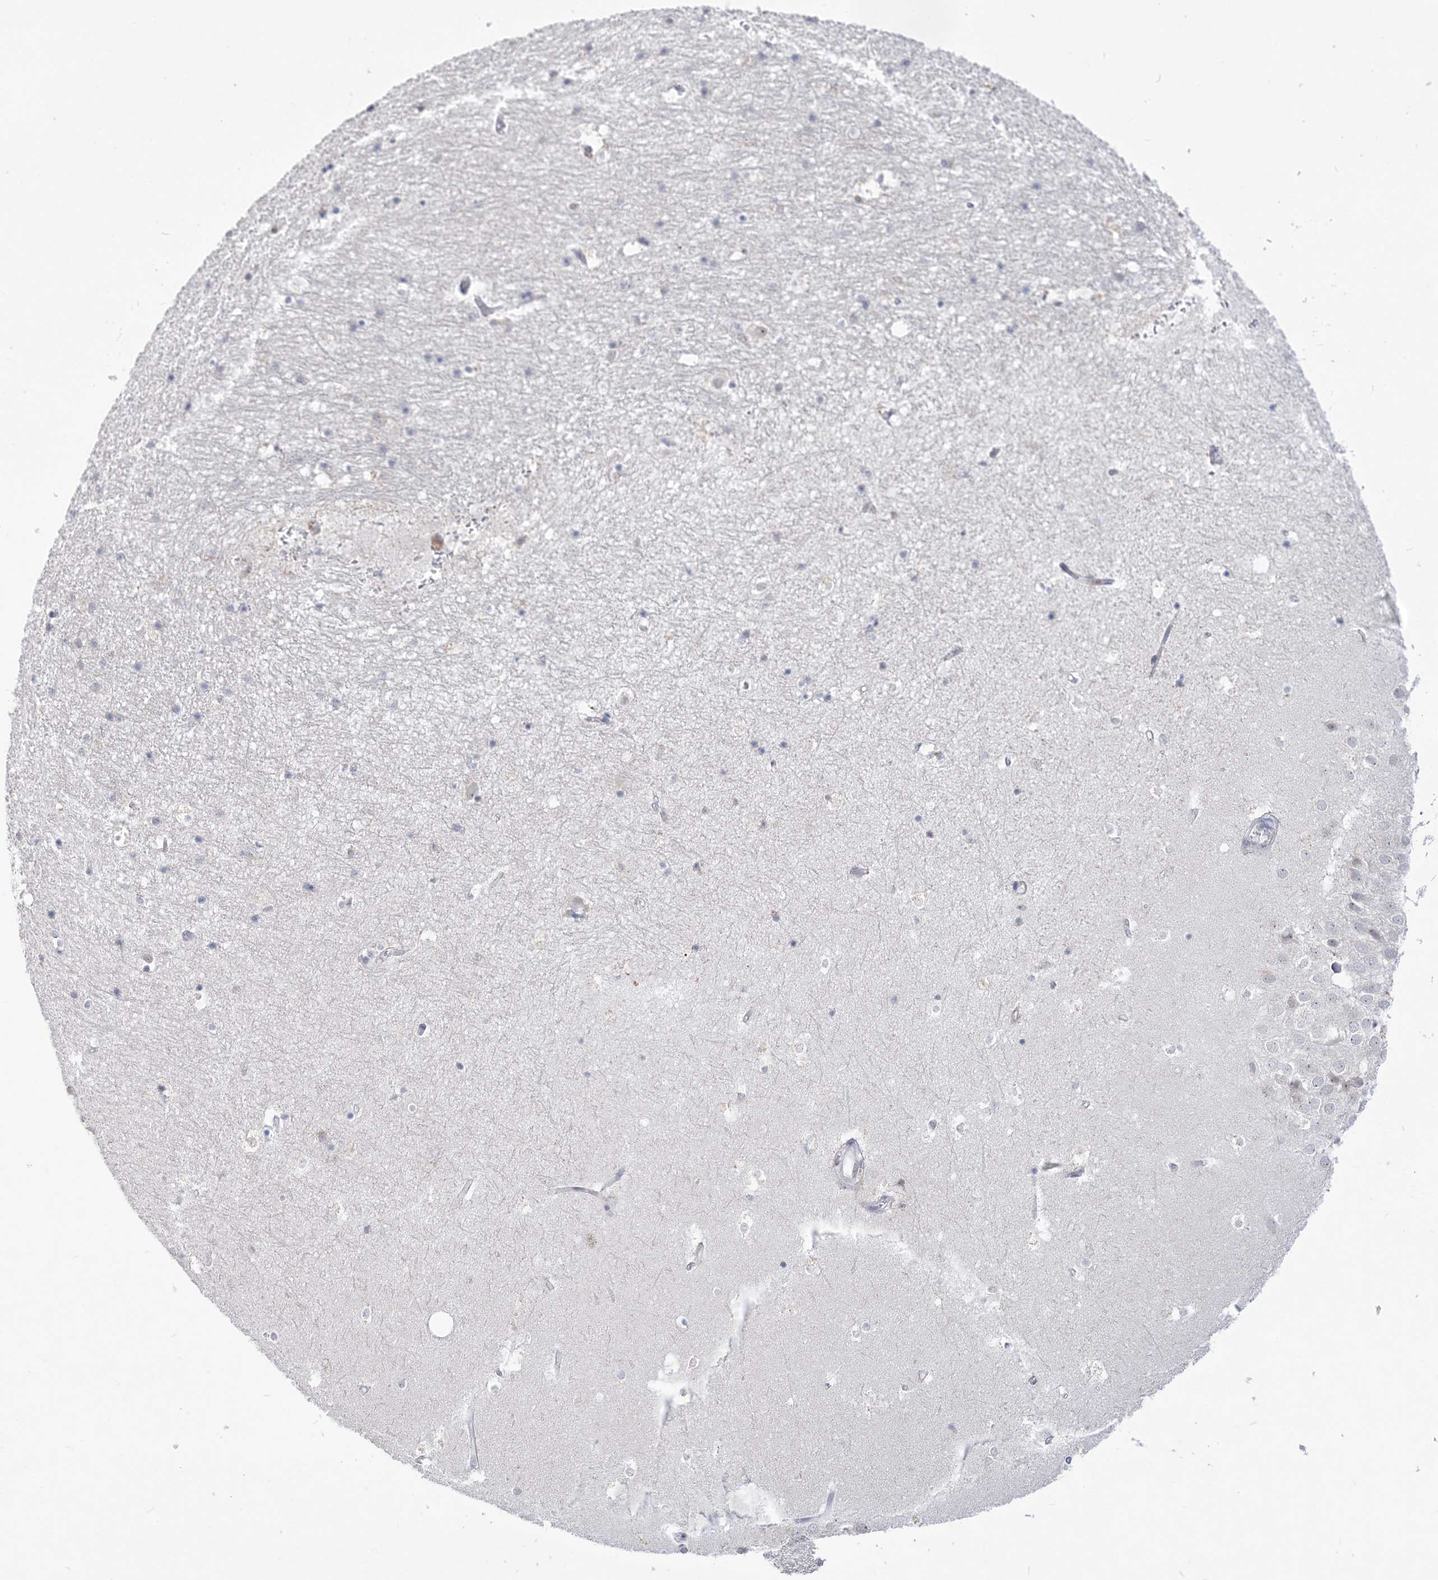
{"staining": {"intensity": "negative", "quantity": "none", "location": "none"}, "tissue": "hippocampus", "cell_type": "Glial cells", "image_type": "normal", "snomed": [{"axis": "morphology", "description": "Normal tissue, NOS"}, {"axis": "topography", "description": "Hippocampus"}], "caption": "Immunohistochemical staining of benign human hippocampus displays no significant expression in glial cells. (Brightfield microscopy of DAB (3,3'-diaminobenzidine) IHC at high magnification).", "gene": "DDX21", "patient": {"sex": "female", "age": 52}}